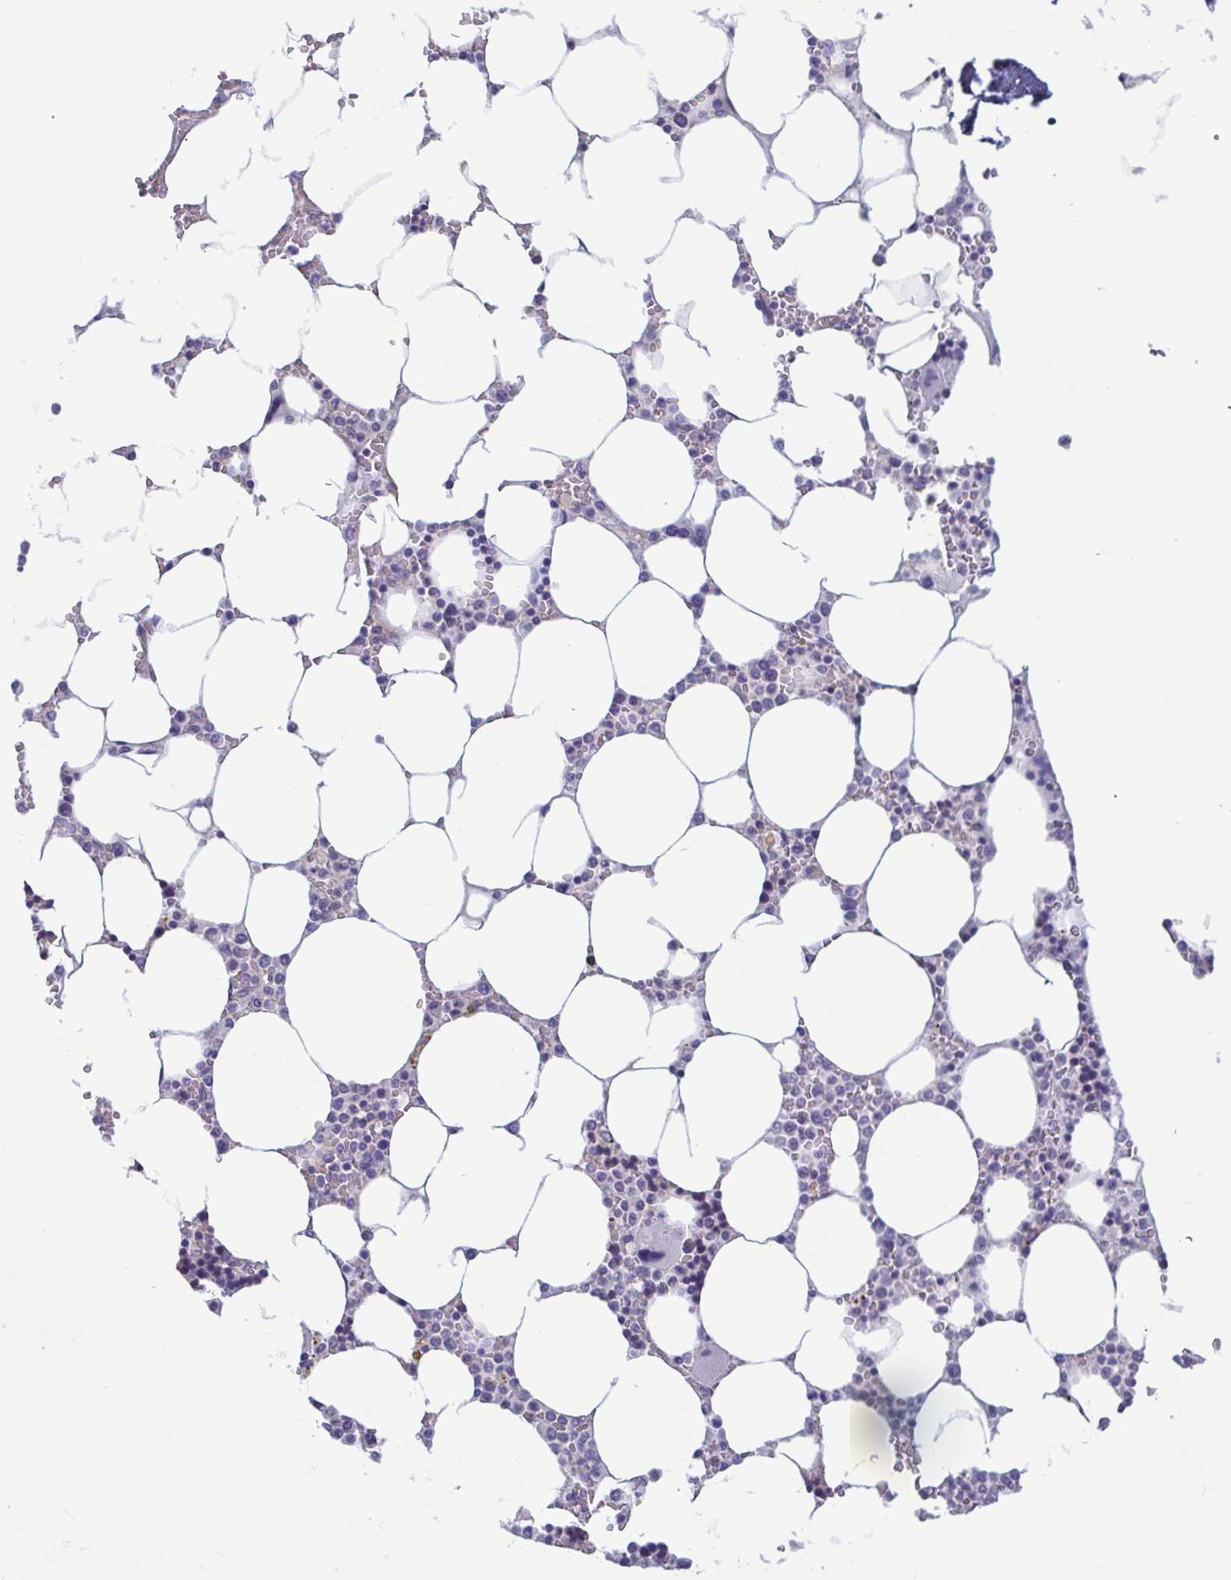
{"staining": {"intensity": "negative", "quantity": "none", "location": "none"}, "tissue": "bone marrow", "cell_type": "Hematopoietic cells", "image_type": "normal", "snomed": [{"axis": "morphology", "description": "Normal tissue, NOS"}, {"axis": "topography", "description": "Bone marrow"}], "caption": "Unremarkable bone marrow was stained to show a protein in brown. There is no significant expression in hematopoietic cells. Nuclei are stained in blue.", "gene": "MORC4", "patient": {"sex": "male", "age": 64}}